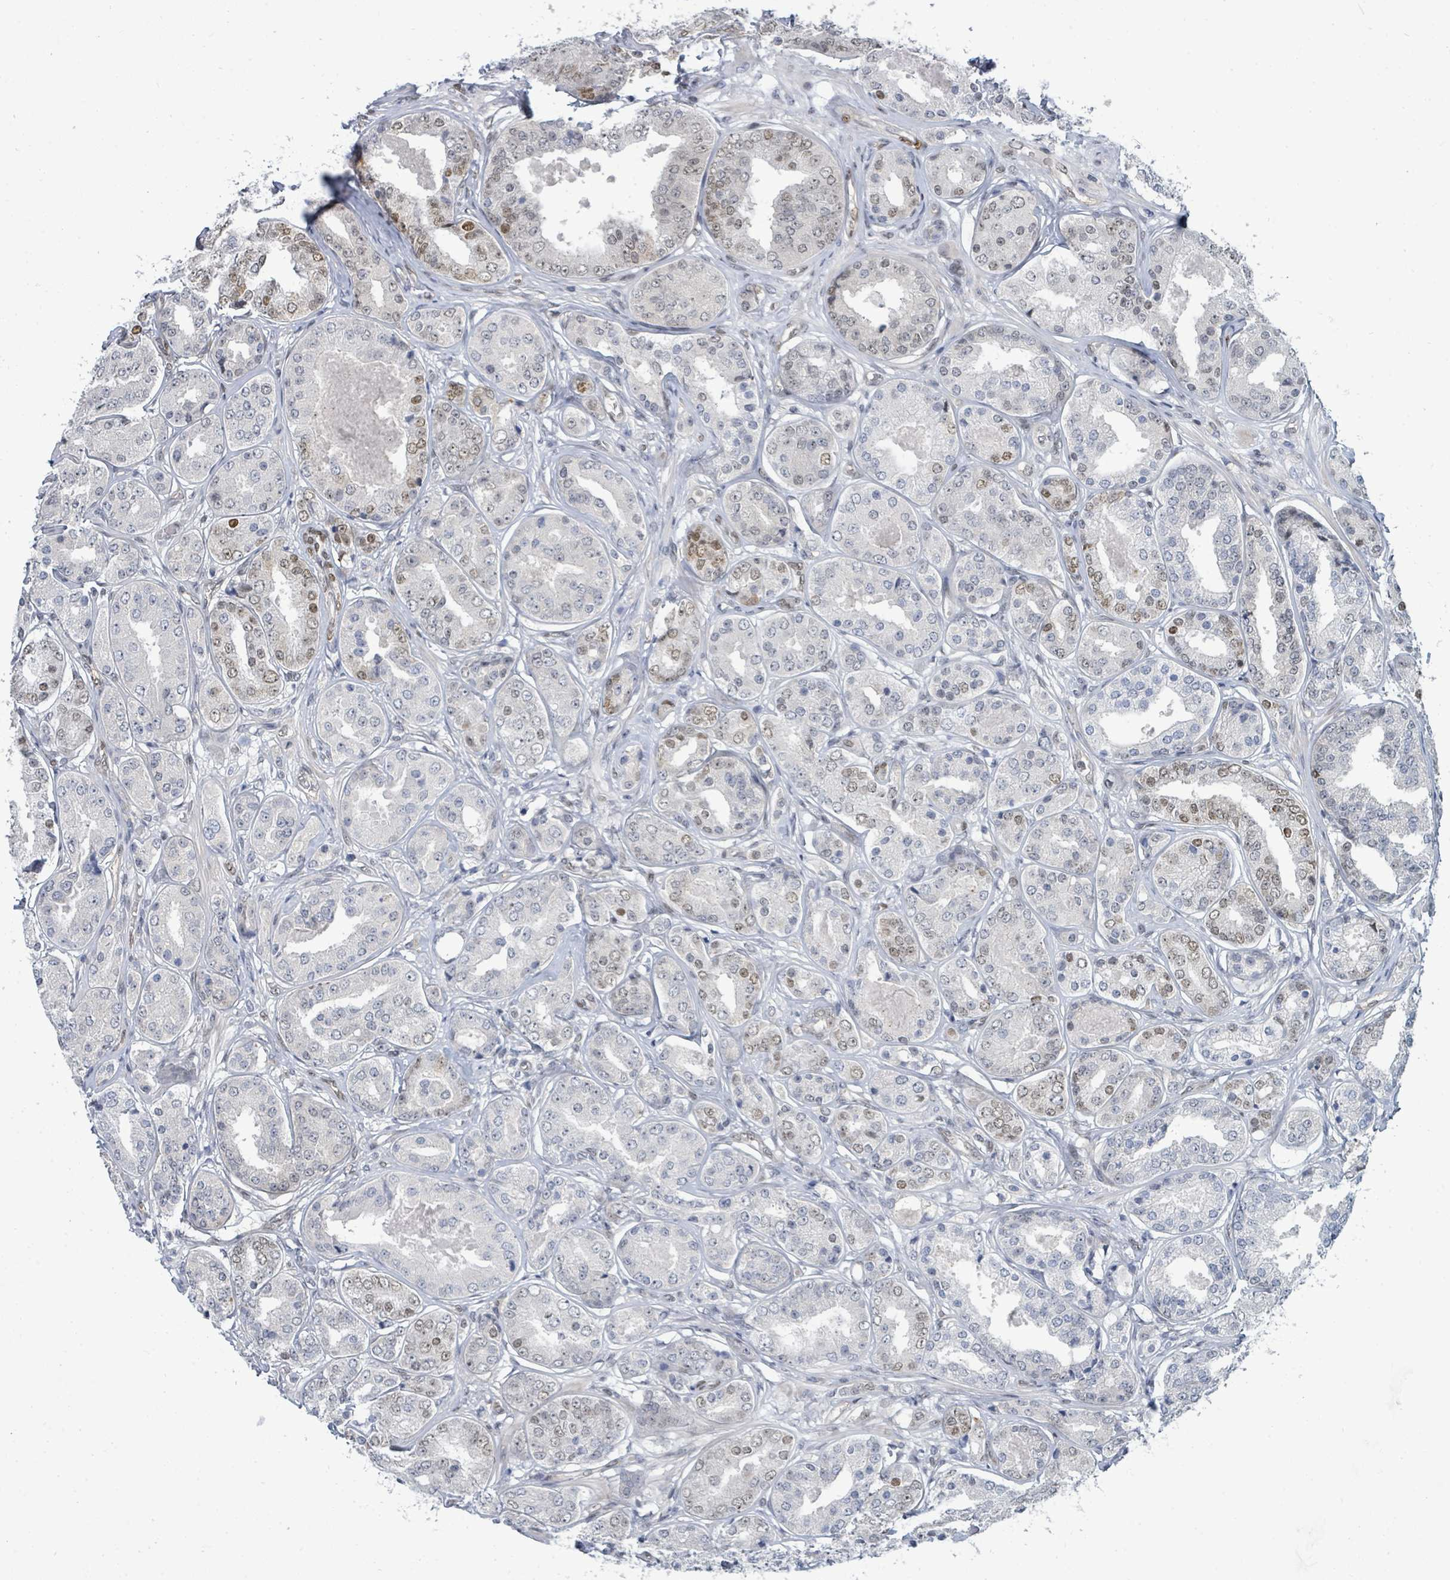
{"staining": {"intensity": "moderate", "quantity": "<25%", "location": "nuclear"}, "tissue": "prostate cancer", "cell_type": "Tumor cells", "image_type": "cancer", "snomed": [{"axis": "morphology", "description": "Adenocarcinoma, High grade"}, {"axis": "topography", "description": "Prostate"}], "caption": "Immunohistochemistry of human high-grade adenocarcinoma (prostate) exhibits low levels of moderate nuclear positivity in about <25% of tumor cells.", "gene": "SUMO4", "patient": {"sex": "male", "age": 63}}